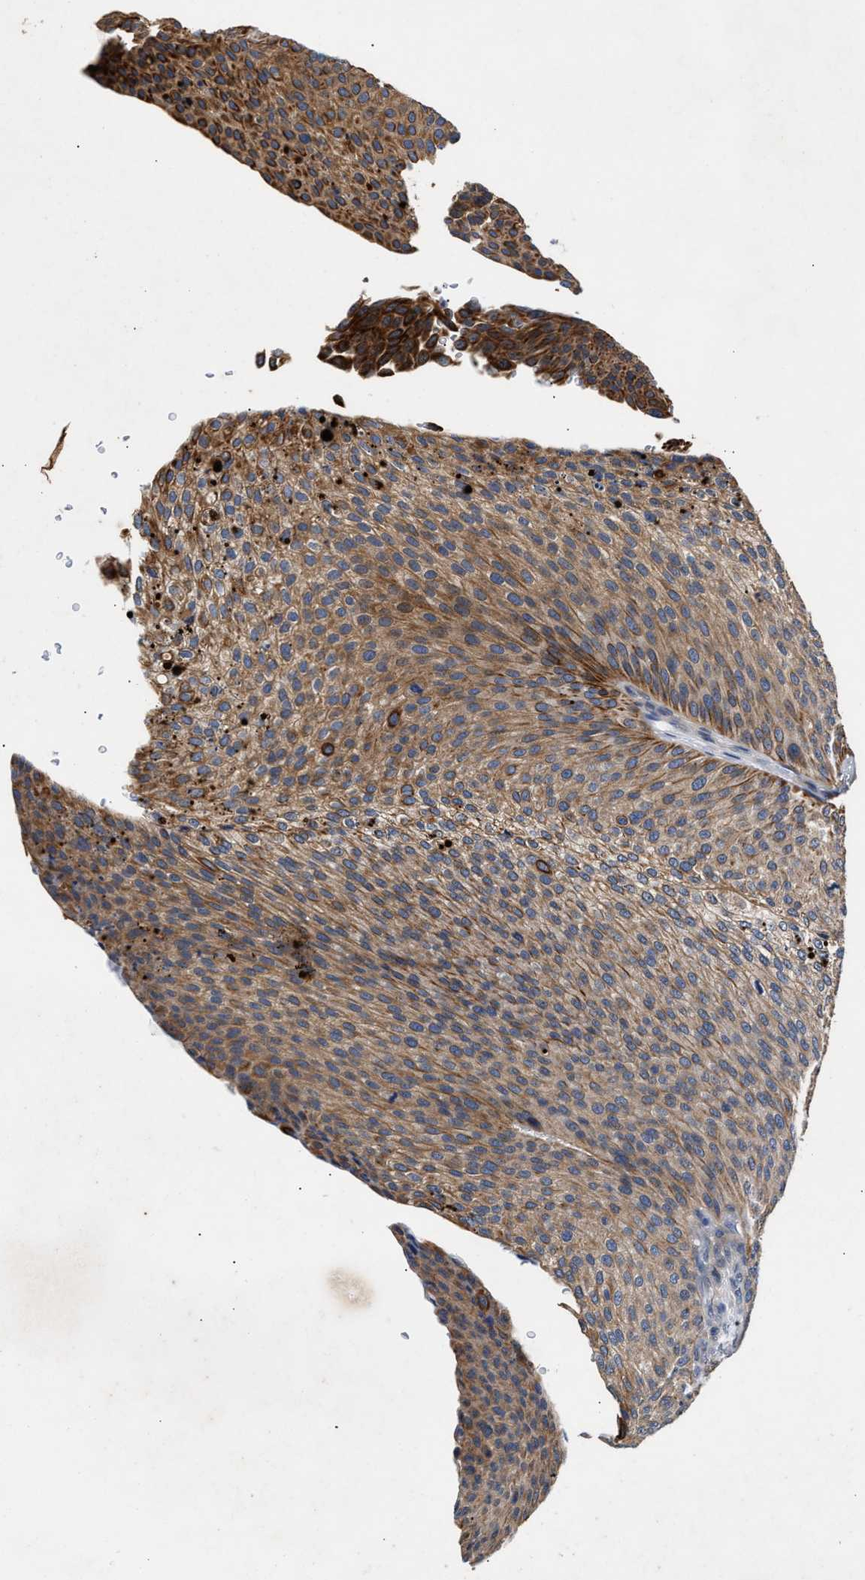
{"staining": {"intensity": "moderate", "quantity": "25%-75%", "location": "cytoplasmic/membranous"}, "tissue": "urothelial cancer", "cell_type": "Tumor cells", "image_type": "cancer", "snomed": [{"axis": "morphology", "description": "Urothelial carcinoma, Low grade"}, {"axis": "topography", "description": "Smooth muscle"}, {"axis": "topography", "description": "Urinary bladder"}], "caption": "Approximately 25%-75% of tumor cells in low-grade urothelial carcinoma reveal moderate cytoplasmic/membranous protein staining as visualized by brown immunohistochemical staining.", "gene": "CCDC146", "patient": {"sex": "male", "age": 60}}